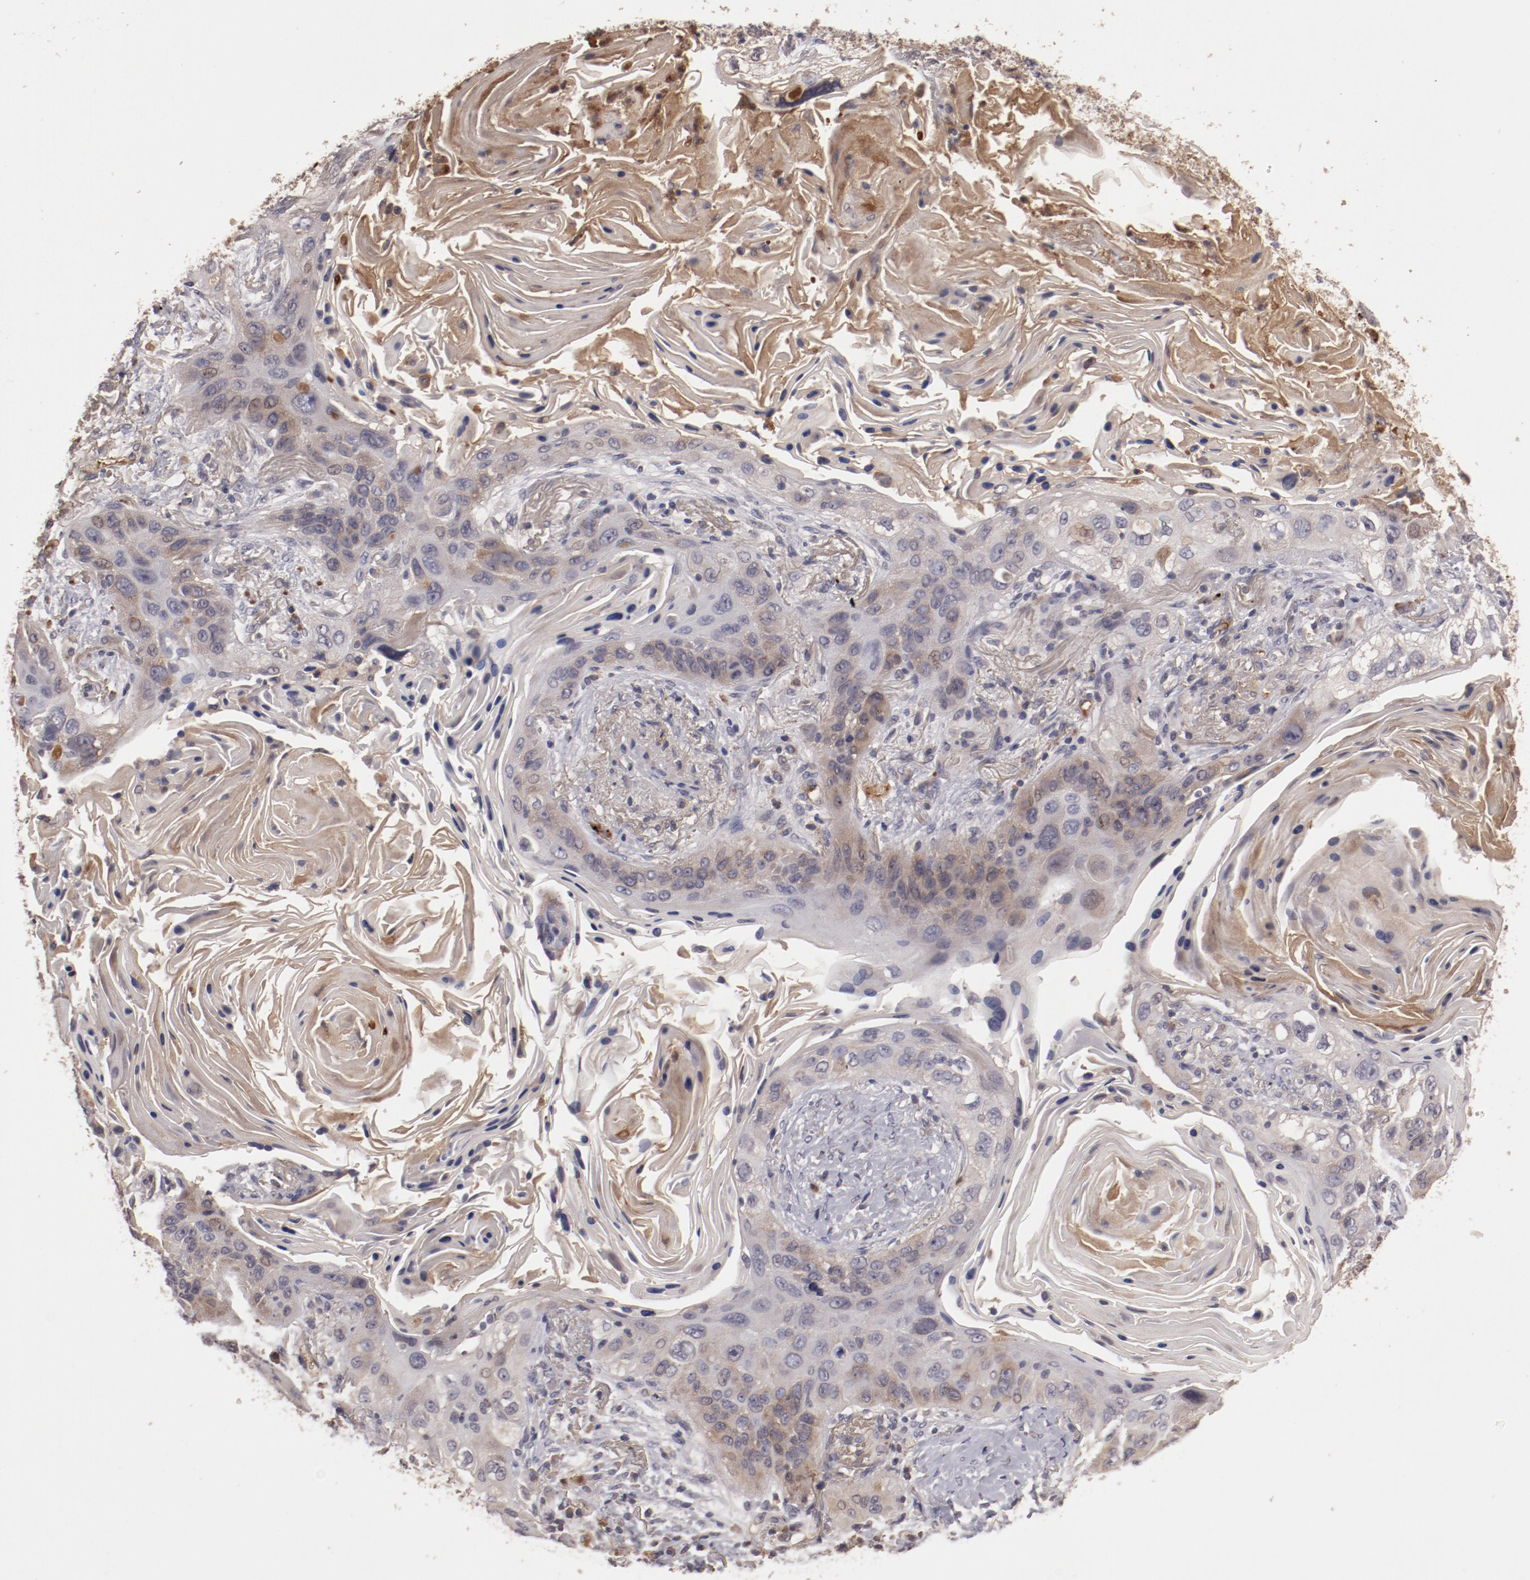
{"staining": {"intensity": "moderate", "quantity": "25%-75%", "location": "cytoplasmic/membranous"}, "tissue": "lung cancer", "cell_type": "Tumor cells", "image_type": "cancer", "snomed": [{"axis": "morphology", "description": "Squamous cell carcinoma, NOS"}, {"axis": "topography", "description": "Lung"}], "caption": "Lung squamous cell carcinoma stained with a brown dye displays moderate cytoplasmic/membranous positive positivity in approximately 25%-75% of tumor cells.", "gene": "CP", "patient": {"sex": "female", "age": 67}}